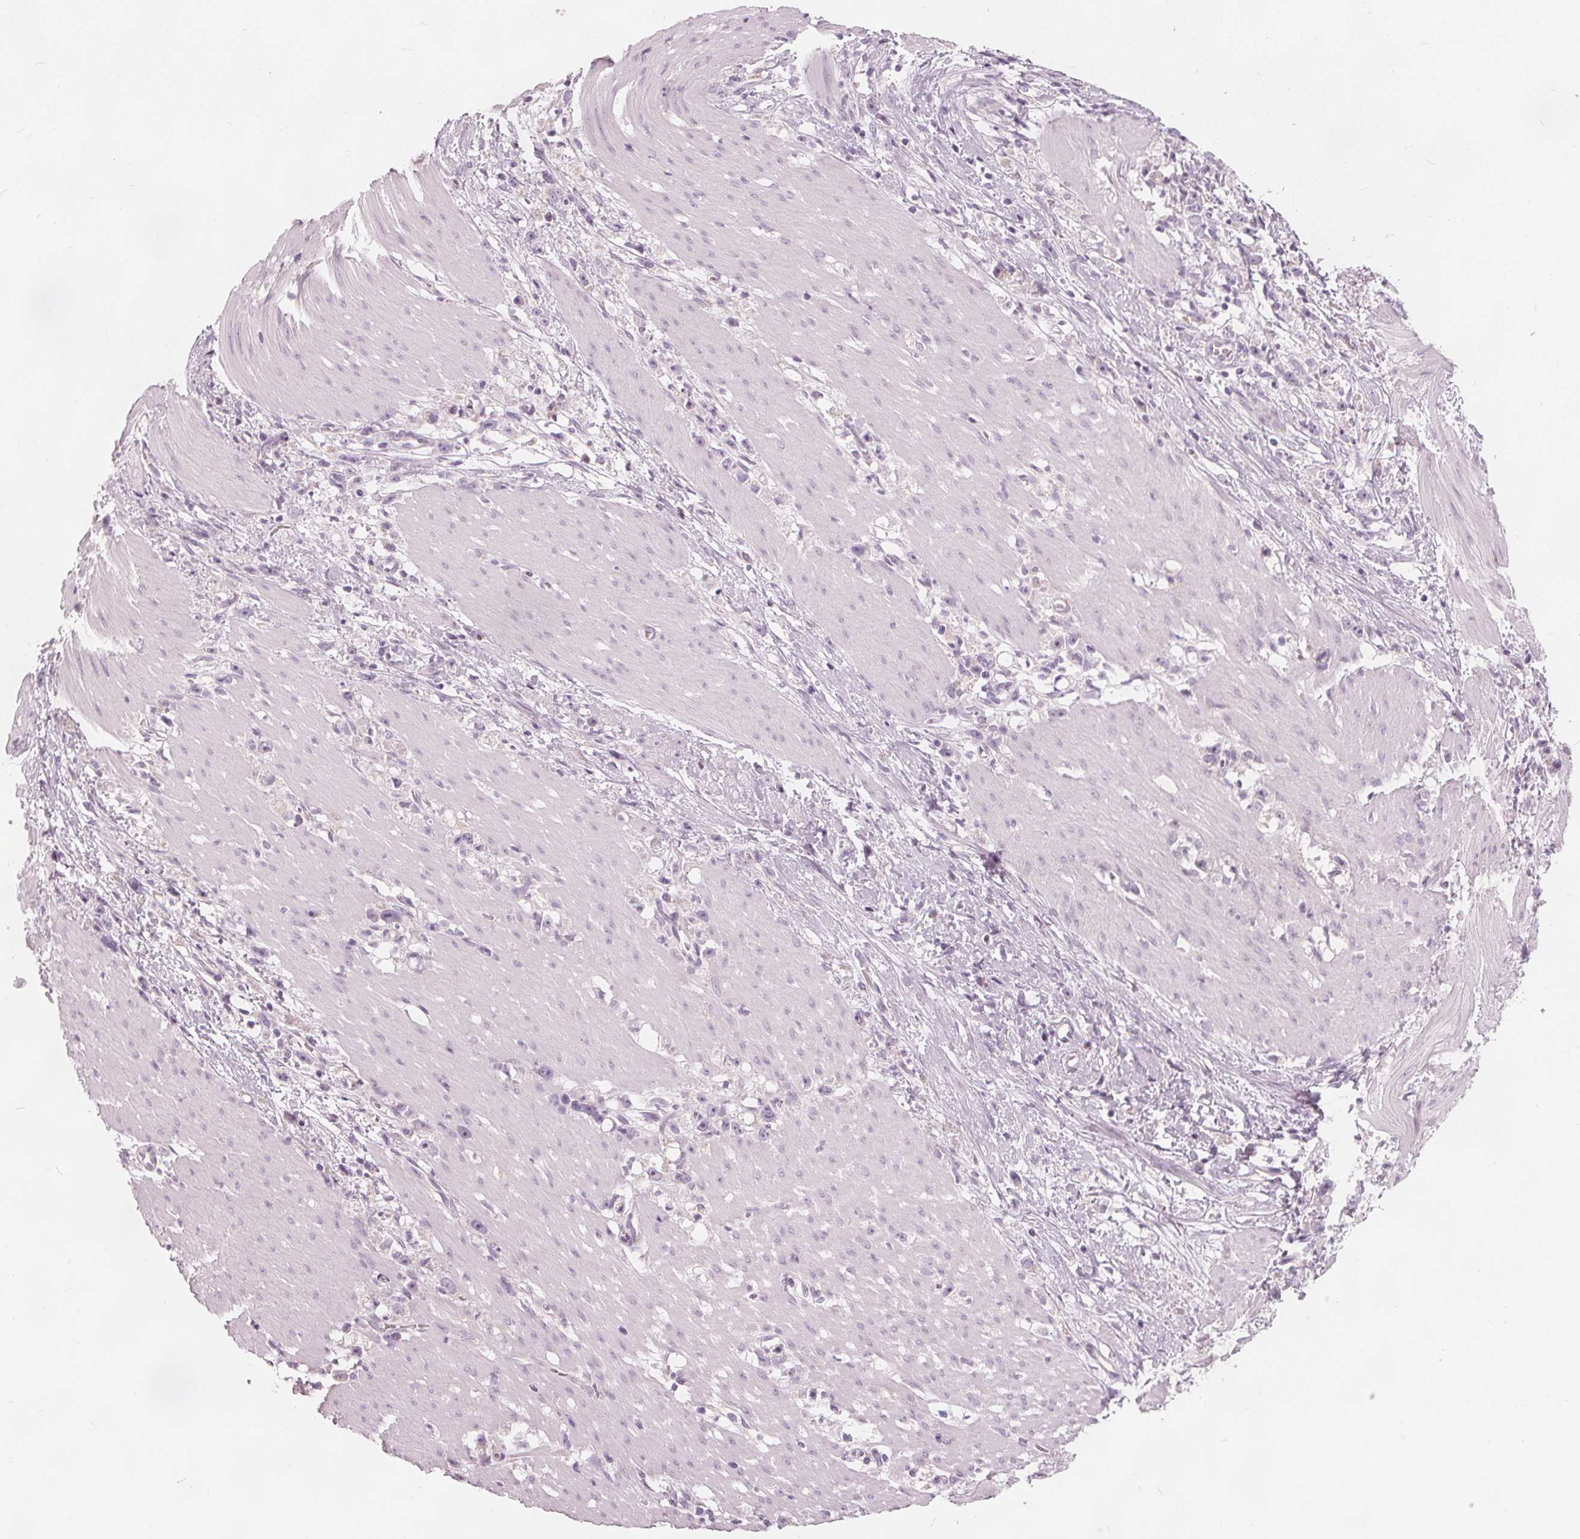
{"staining": {"intensity": "negative", "quantity": "none", "location": "none"}, "tissue": "stomach cancer", "cell_type": "Tumor cells", "image_type": "cancer", "snomed": [{"axis": "morphology", "description": "Adenocarcinoma, NOS"}, {"axis": "topography", "description": "Stomach"}], "caption": "Immunohistochemical staining of human stomach adenocarcinoma reveals no significant positivity in tumor cells.", "gene": "BRSK1", "patient": {"sex": "female", "age": 59}}